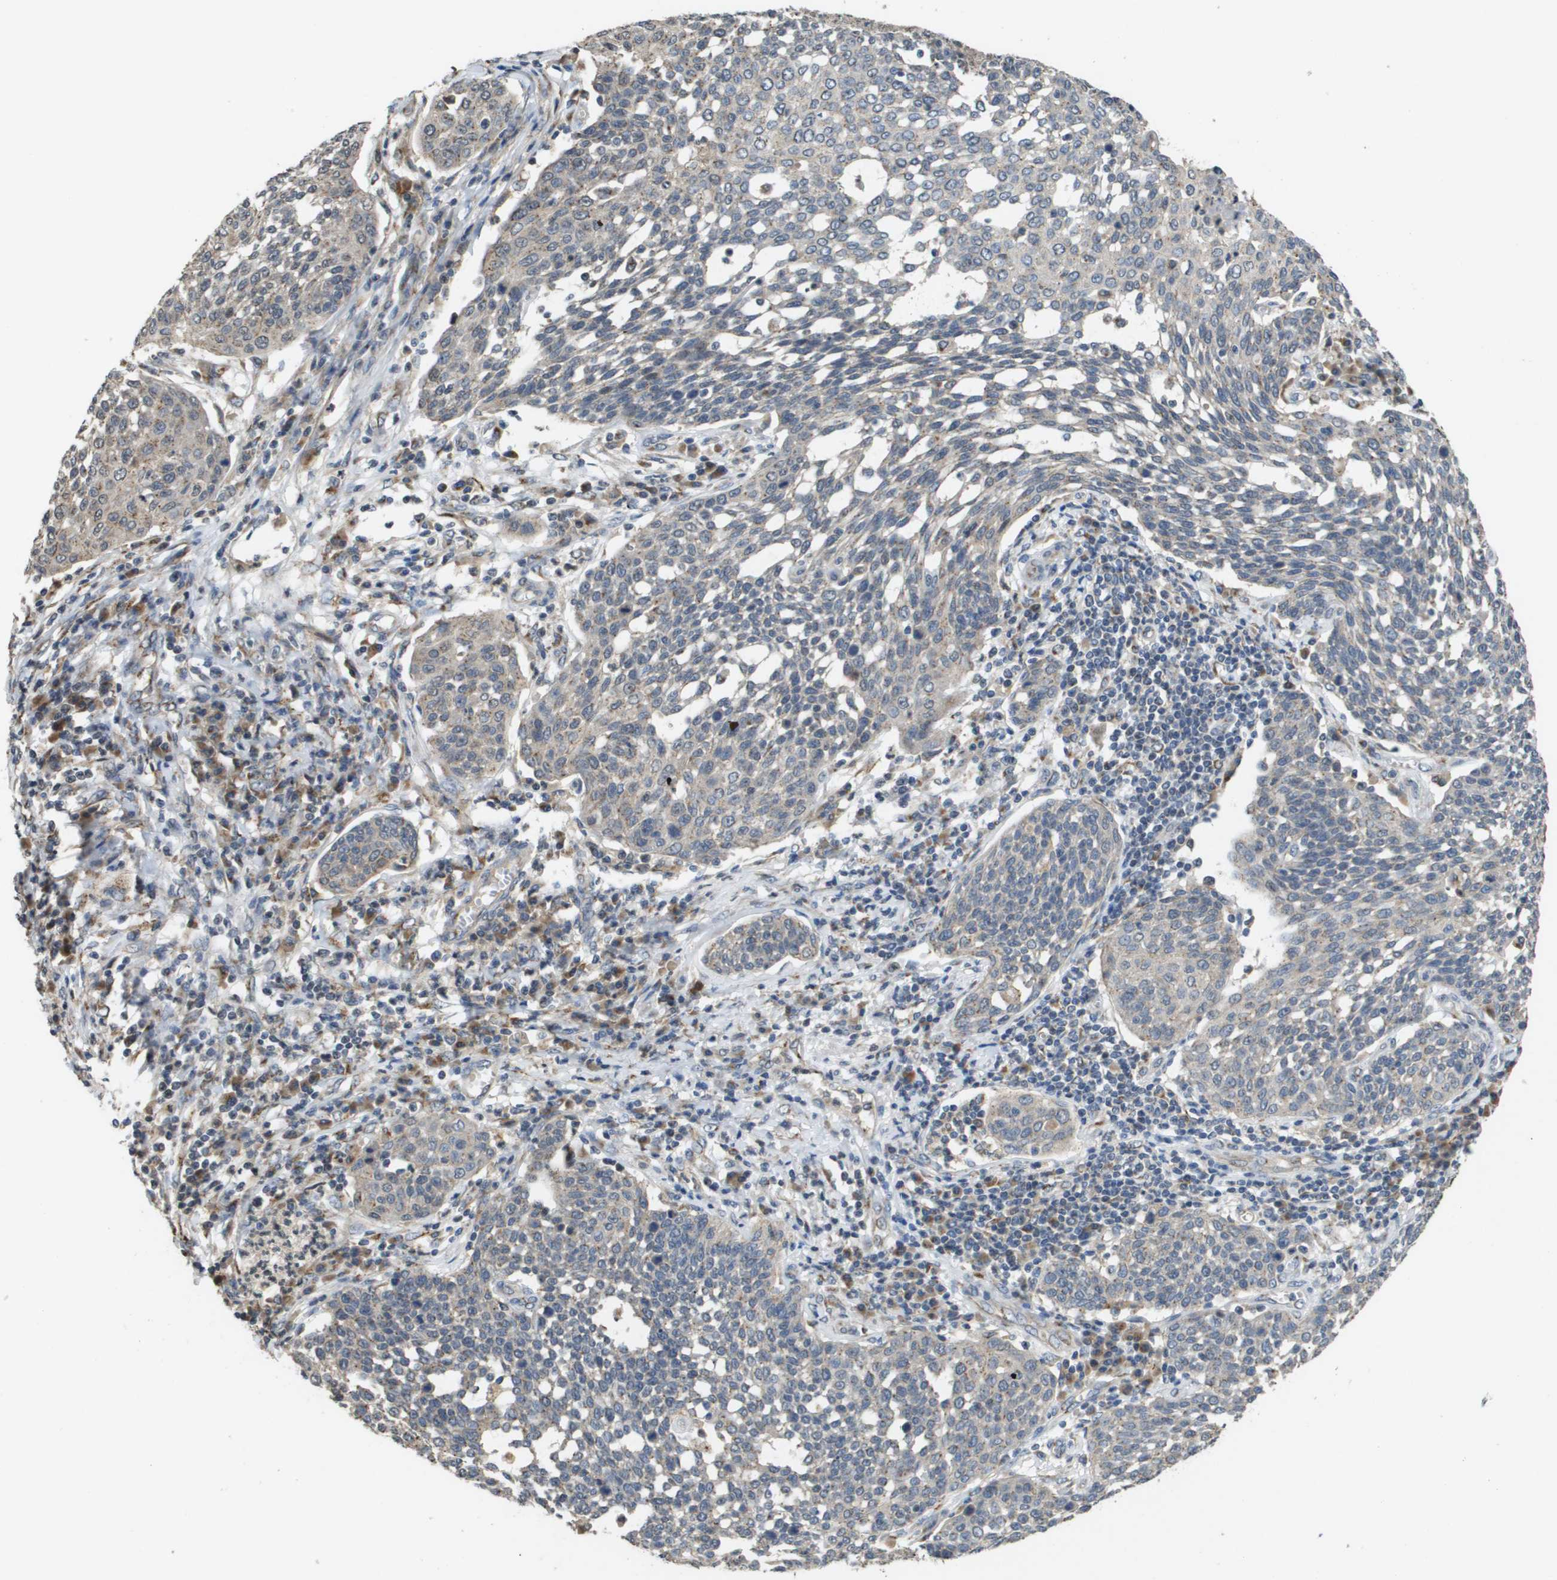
{"staining": {"intensity": "weak", "quantity": "<25%", "location": "cytoplasmic/membranous"}, "tissue": "cervical cancer", "cell_type": "Tumor cells", "image_type": "cancer", "snomed": [{"axis": "morphology", "description": "Squamous cell carcinoma, NOS"}, {"axis": "topography", "description": "Cervix"}], "caption": "An immunohistochemistry (IHC) image of cervical cancer is shown. There is no staining in tumor cells of cervical cancer. (Immunohistochemistry (ihc), brightfield microscopy, high magnification).", "gene": "PCK1", "patient": {"sex": "female", "age": 34}}